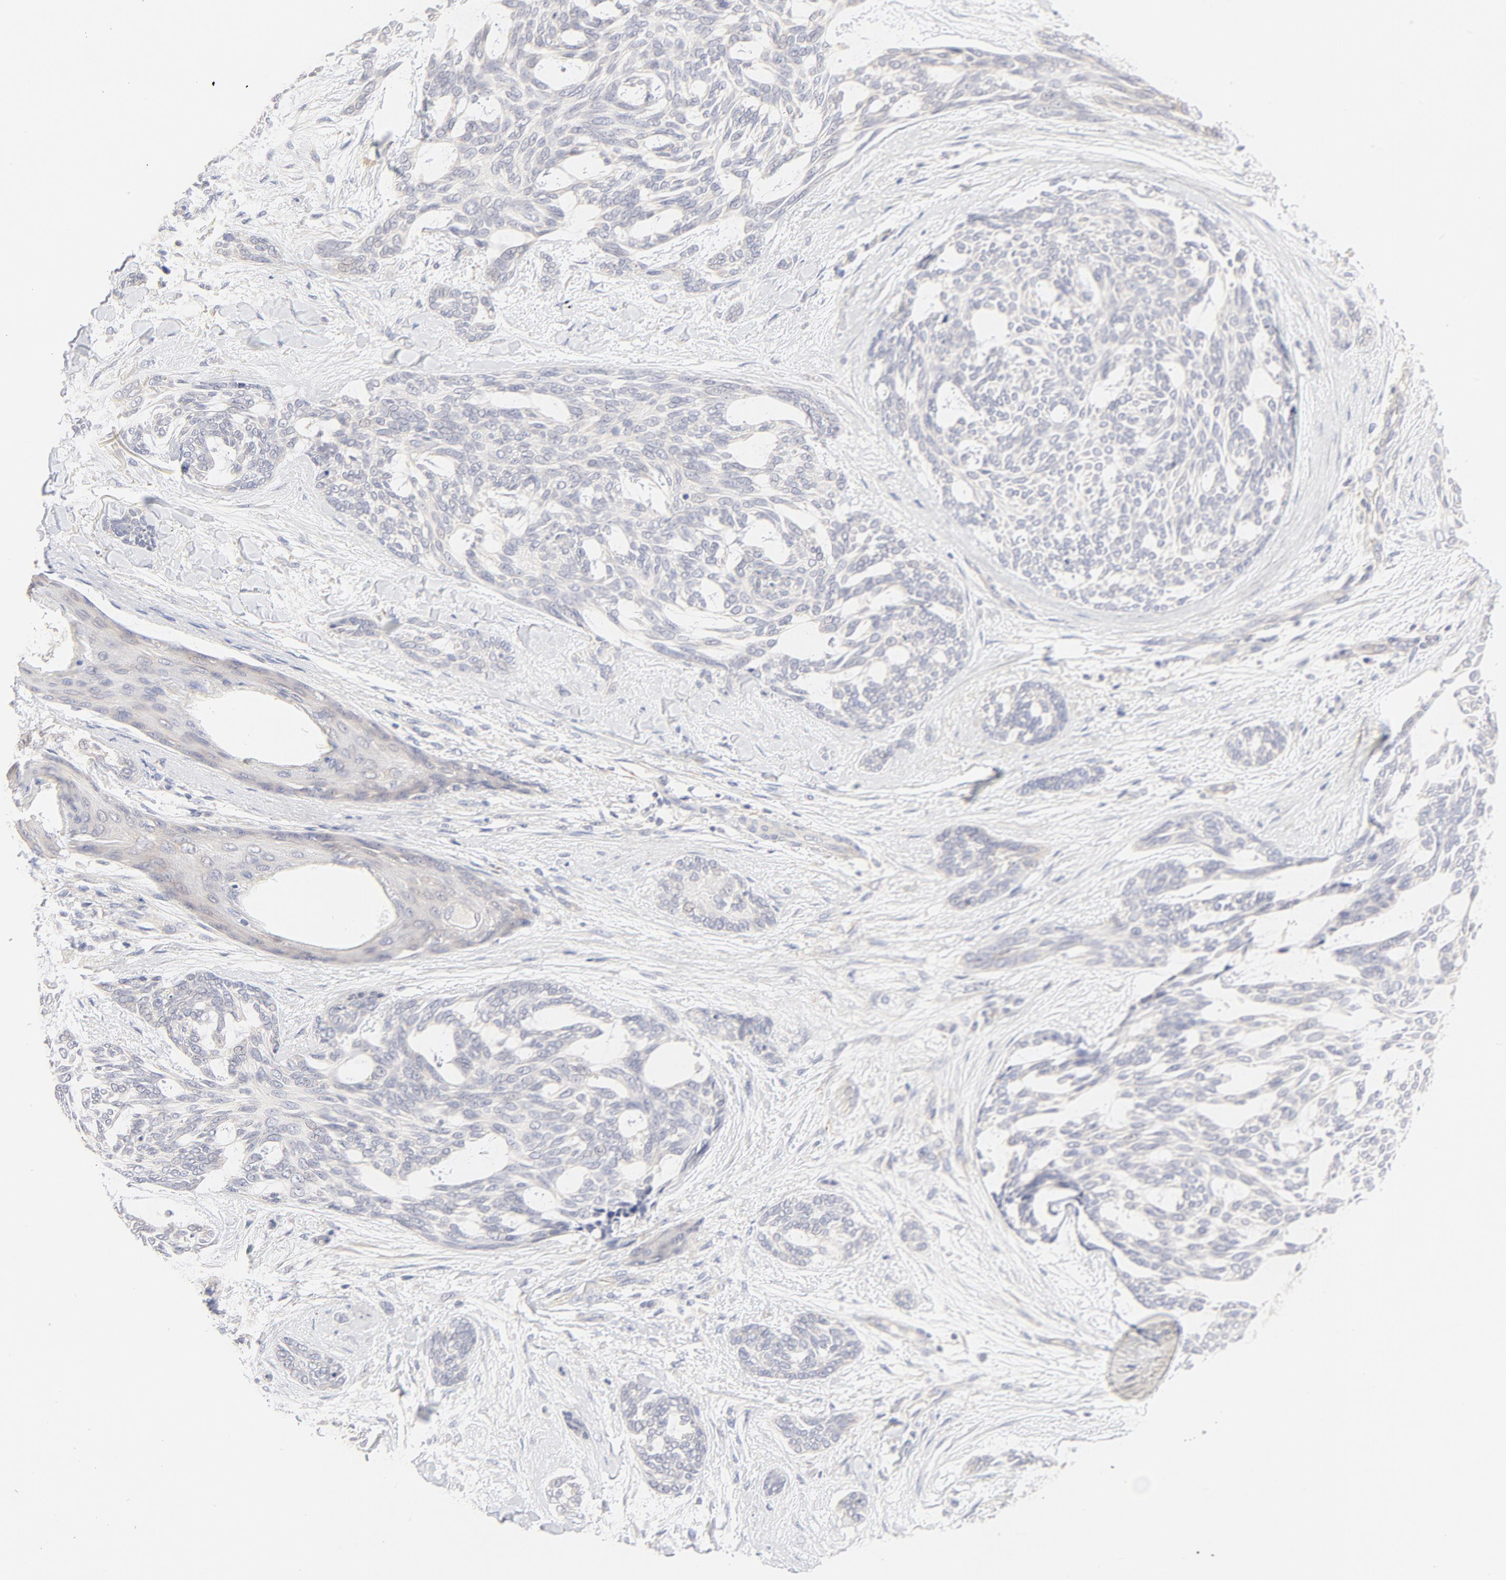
{"staining": {"intensity": "negative", "quantity": "none", "location": "none"}, "tissue": "skin cancer", "cell_type": "Tumor cells", "image_type": "cancer", "snomed": [{"axis": "morphology", "description": "Normal tissue, NOS"}, {"axis": "morphology", "description": "Basal cell carcinoma"}, {"axis": "topography", "description": "Skin"}], "caption": "DAB immunohistochemical staining of basal cell carcinoma (skin) demonstrates no significant staining in tumor cells. The staining is performed using DAB (3,3'-diaminobenzidine) brown chromogen with nuclei counter-stained in using hematoxylin.", "gene": "MTERF2", "patient": {"sex": "female", "age": 71}}